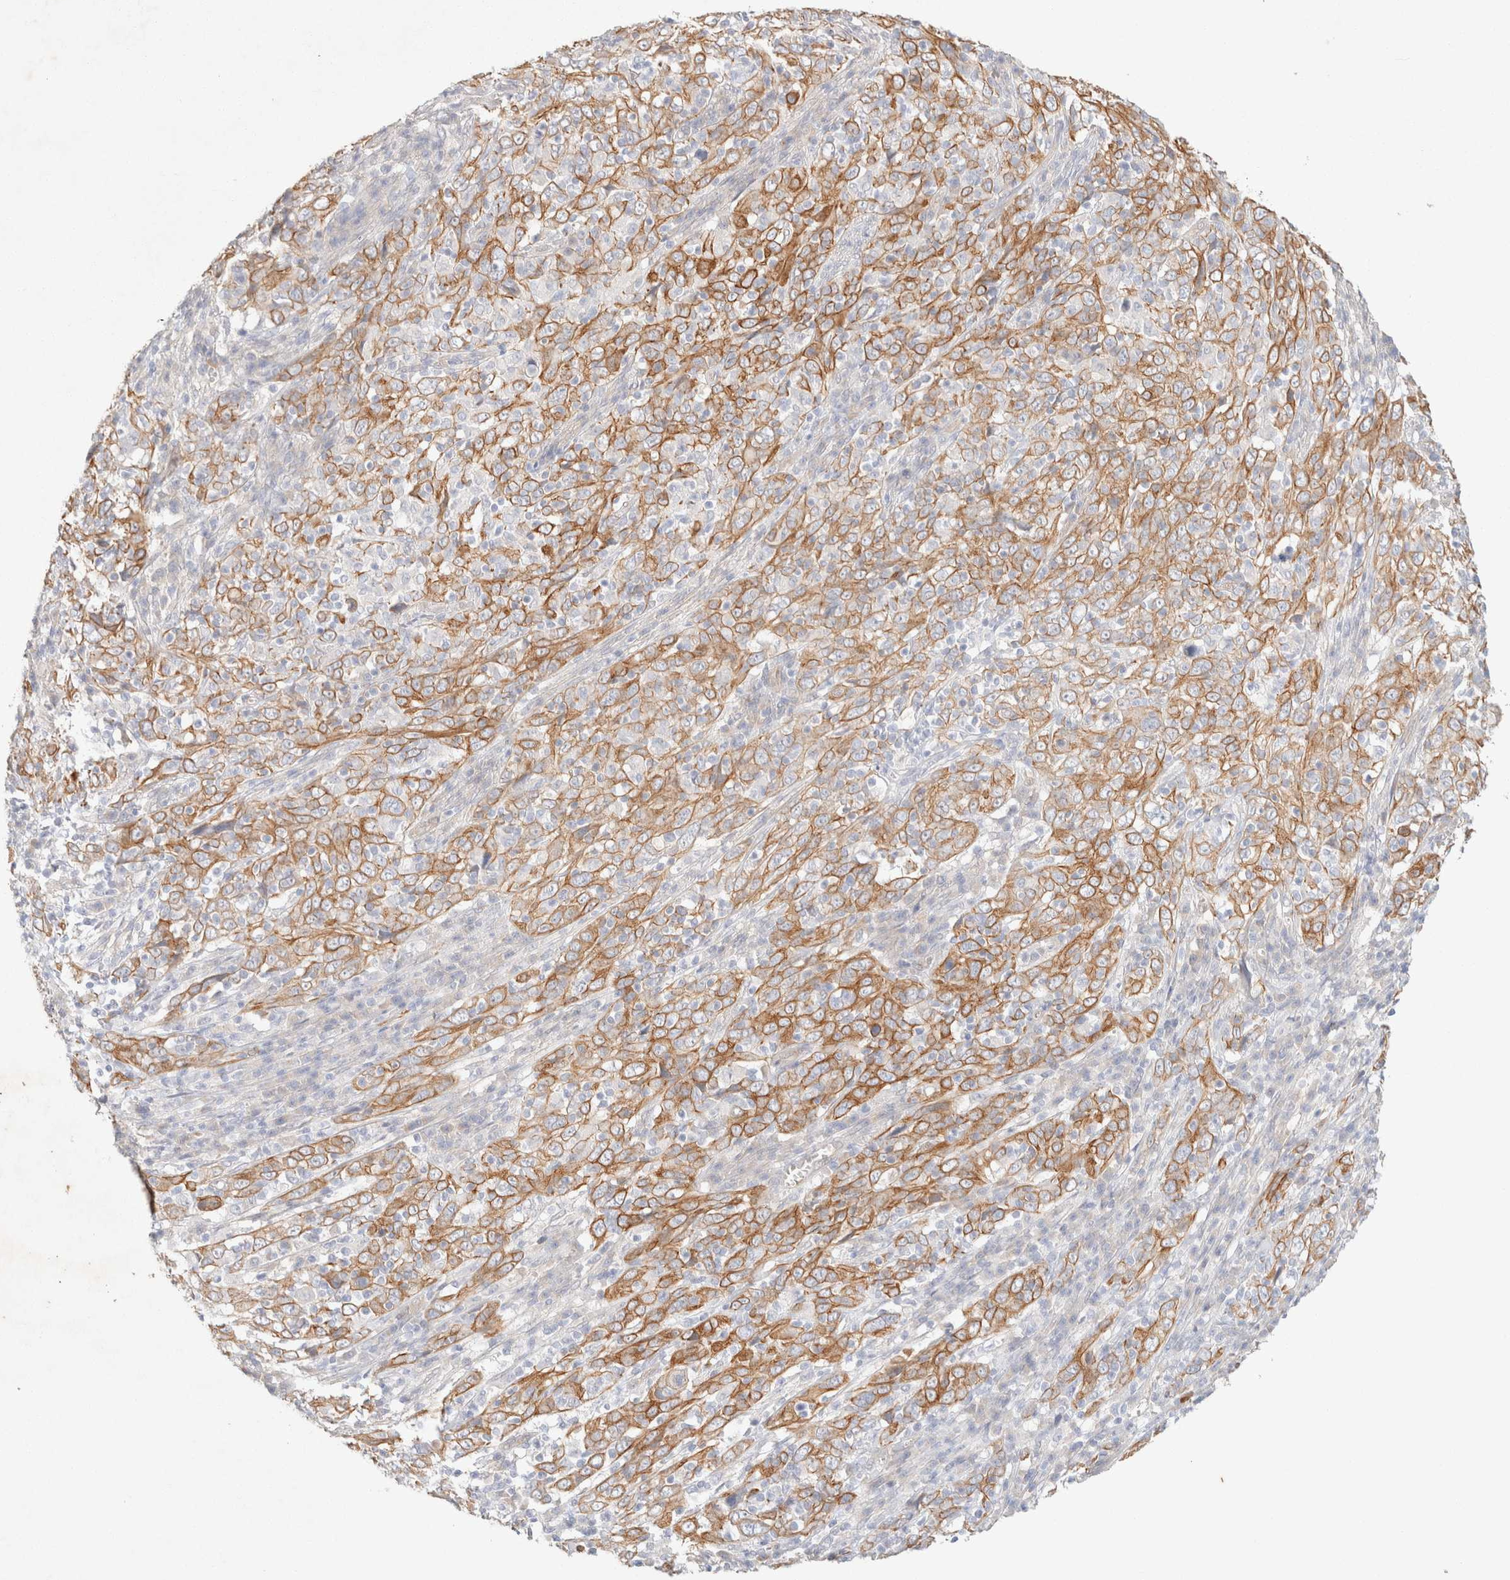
{"staining": {"intensity": "moderate", "quantity": ">75%", "location": "cytoplasmic/membranous"}, "tissue": "cervical cancer", "cell_type": "Tumor cells", "image_type": "cancer", "snomed": [{"axis": "morphology", "description": "Squamous cell carcinoma, NOS"}, {"axis": "topography", "description": "Cervix"}], "caption": "Immunohistochemical staining of squamous cell carcinoma (cervical) demonstrates moderate cytoplasmic/membranous protein staining in approximately >75% of tumor cells. (brown staining indicates protein expression, while blue staining denotes nuclei).", "gene": "CSNK1E", "patient": {"sex": "female", "age": 46}}